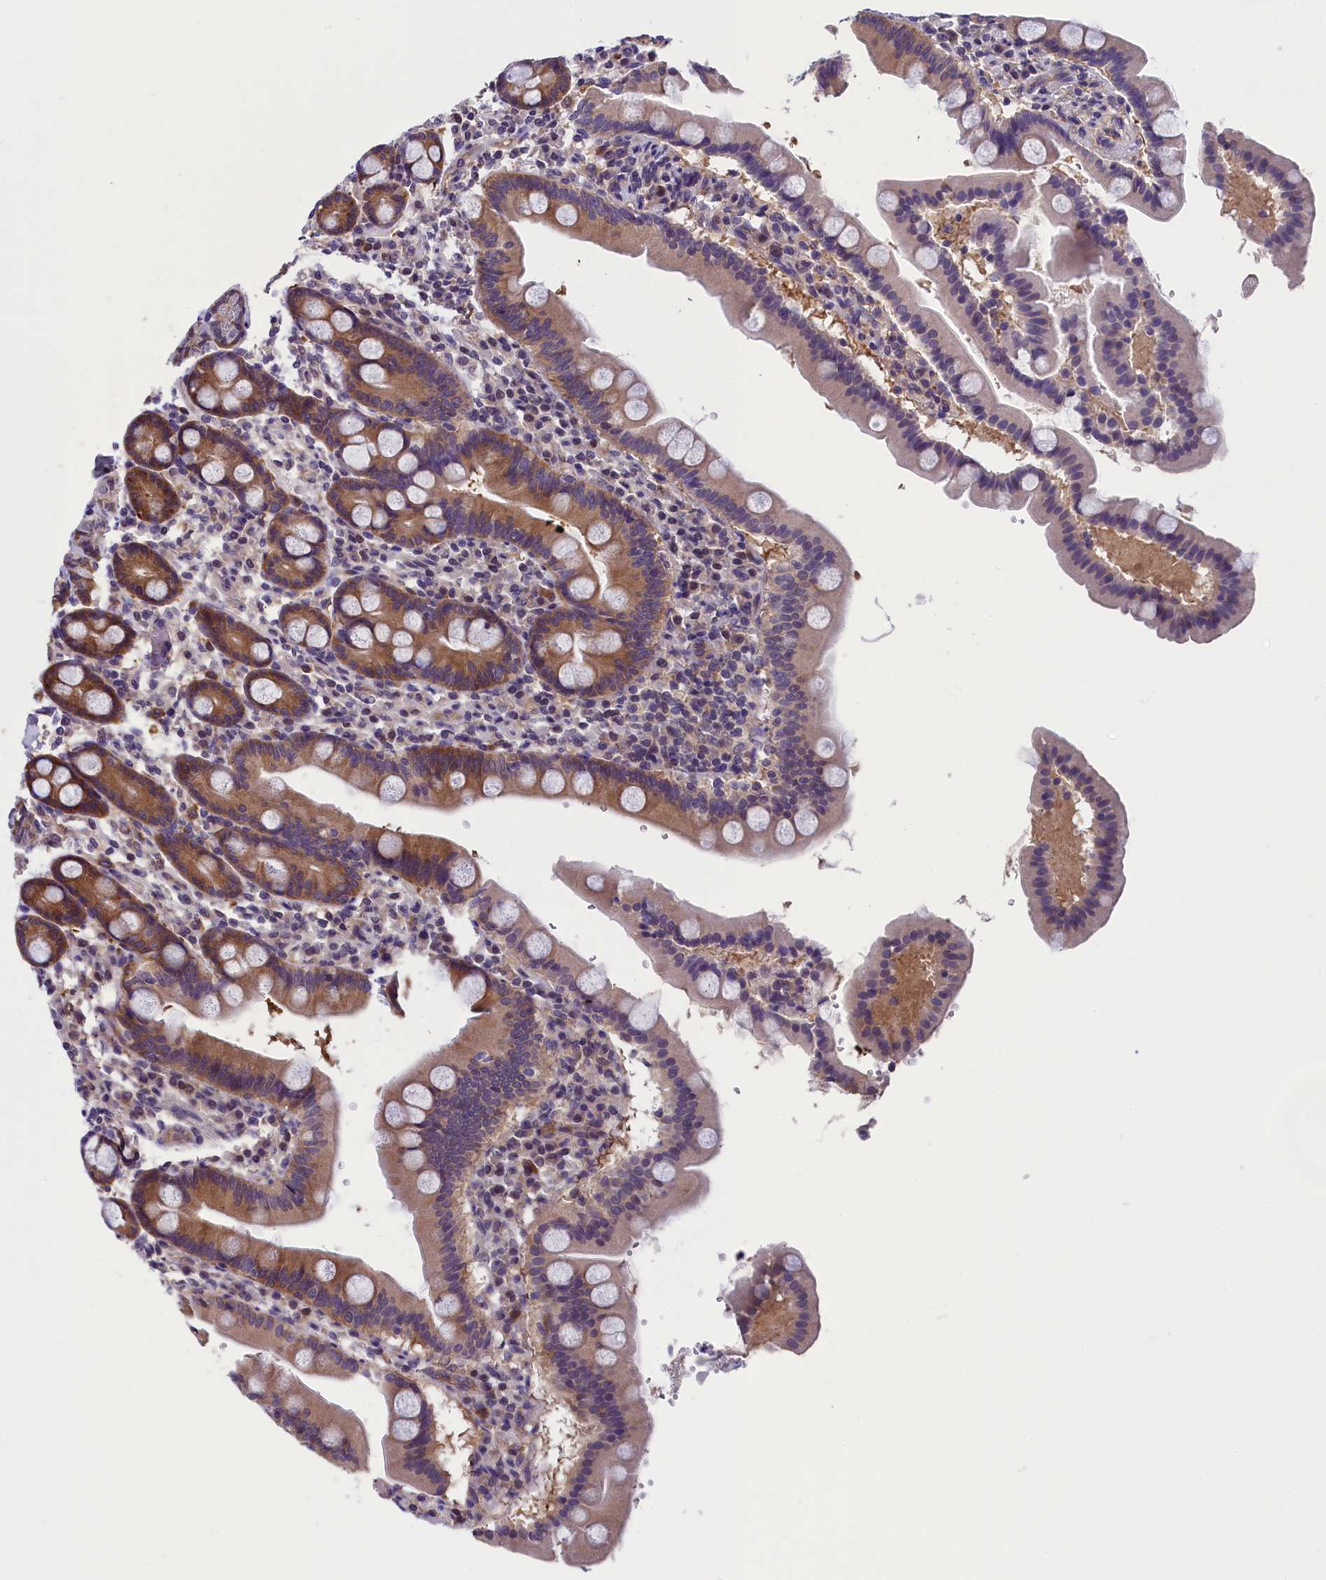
{"staining": {"intensity": "moderate", "quantity": ">75%", "location": "cytoplasmic/membranous"}, "tissue": "duodenum", "cell_type": "Glandular cells", "image_type": "normal", "snomed": [{"axis": "morphology", "description": "Normal tissue, NOS"}, {"axis": "topography", "description": "Duodenum"}], "caption": "DAB immunohistochemical staining of benign duodenum reveals moderate cytoplasmic/membranous protein staining in about >75% of glandular cells. Using DAB (brown) and hematoxylin (blue) stains, captured at high magnification using brightfield microscopy.", "gene": "ABCC8", "patient": {"sex": "male", "age": 50}}